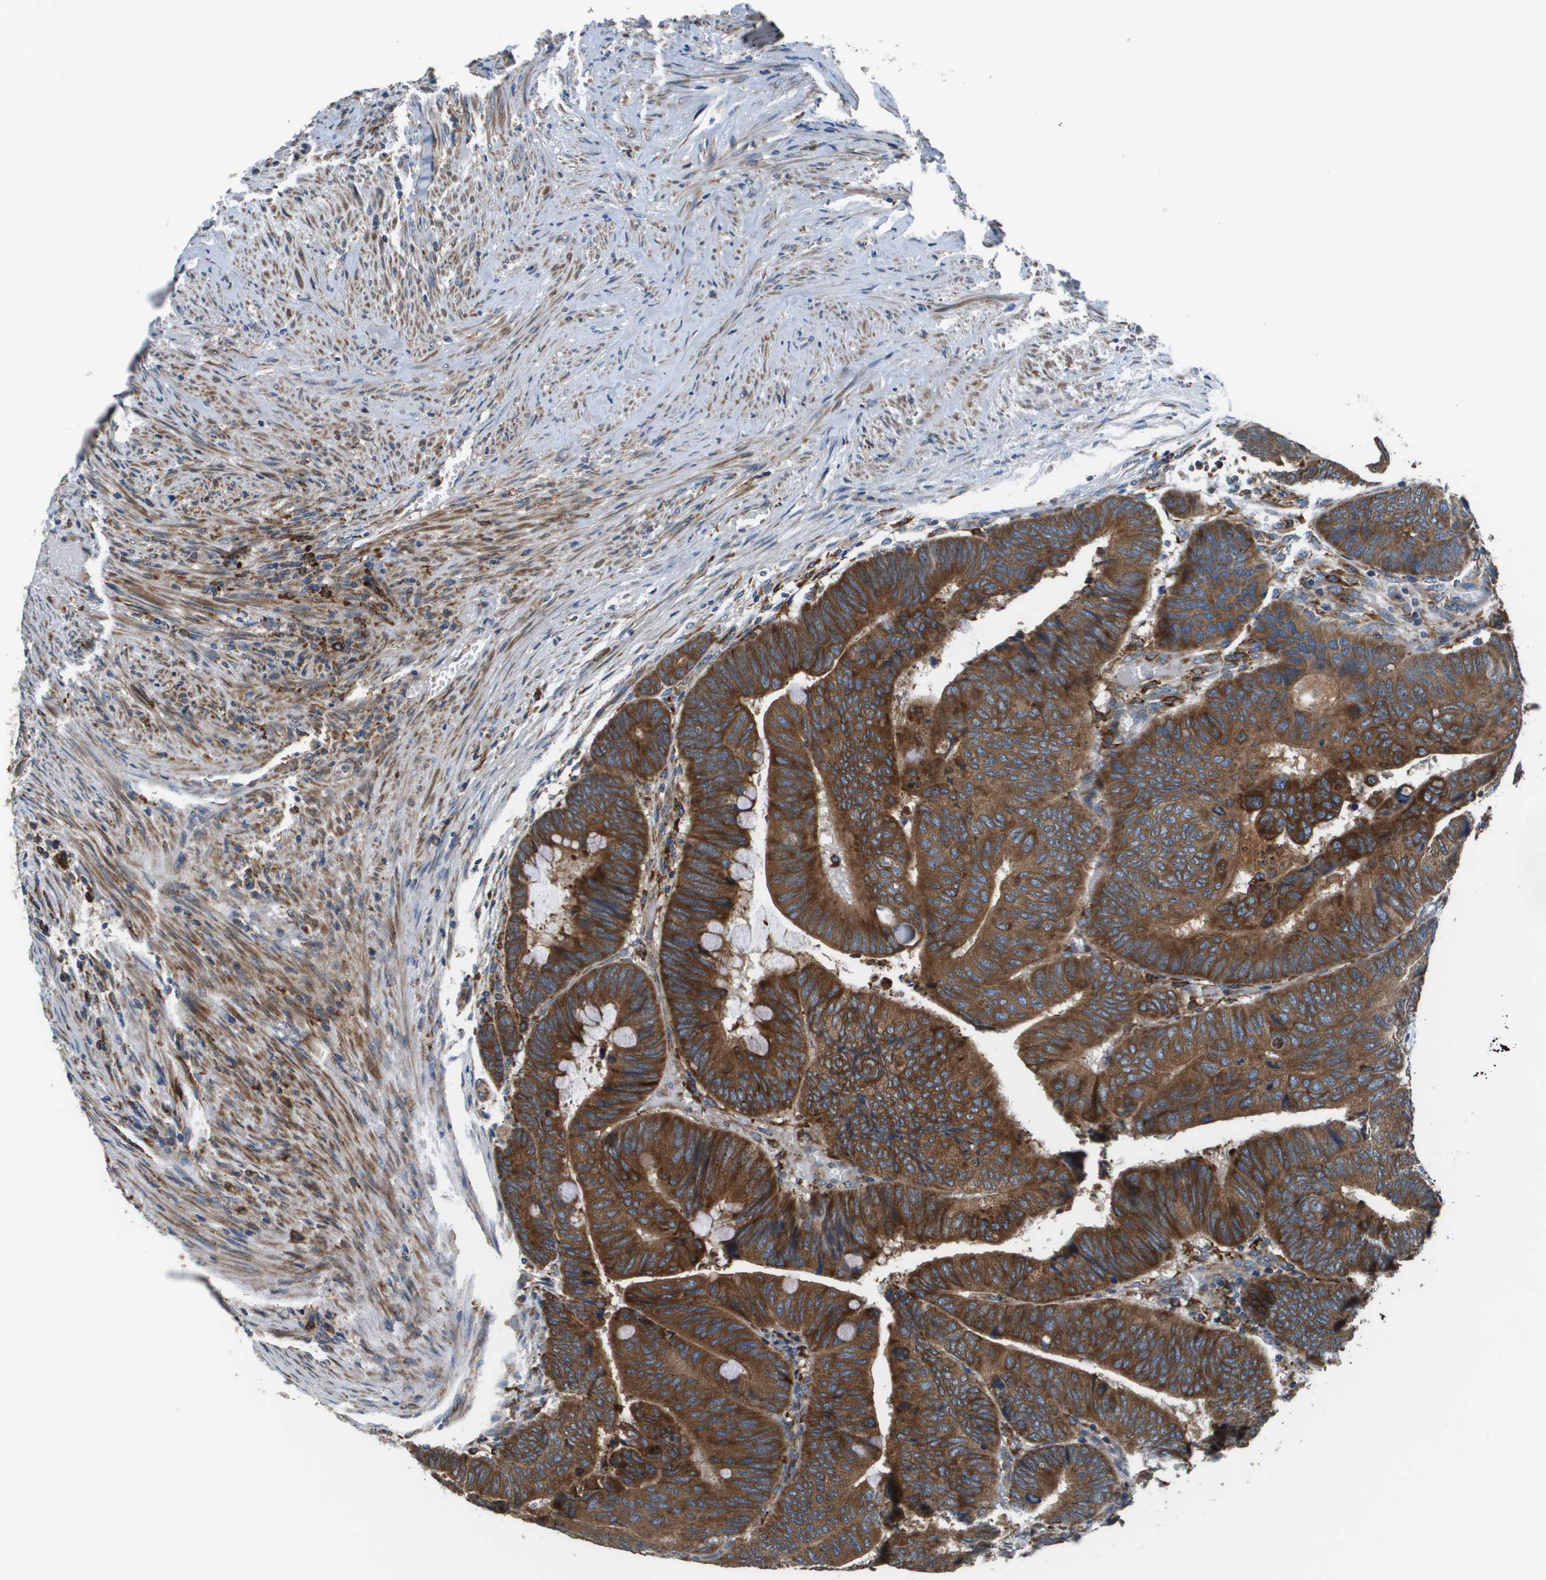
{"staining": {"intensity": "strong", "quantity": ">75%", "location": "cytoplasmic/membranous"}, "tissue": "colorectal cancer", "cell_type": "Tumor cells", "image_type": "cancer", "snomed": [{"axis": "morphology", "description": "Normal tissue, NOS"}, {"axis": "morphology", "description": "Adenocarcinoma, NOS"}, {"axis": "topography", "description": "Rectum"}, {"axis": "topography", "description": "Peripheral nerve tissue"}], "caption": "This photomicrograph shows colorectal cancer stained with immunohistochemistry (IHC) to label a protein in brown. The cytoplasmic/membranous of tumor cells show strong positivity for the protein. Nuclei are counter-stained blue.", "gene": "CNPY3", "patient": {"sex": "male", "age": 92}}